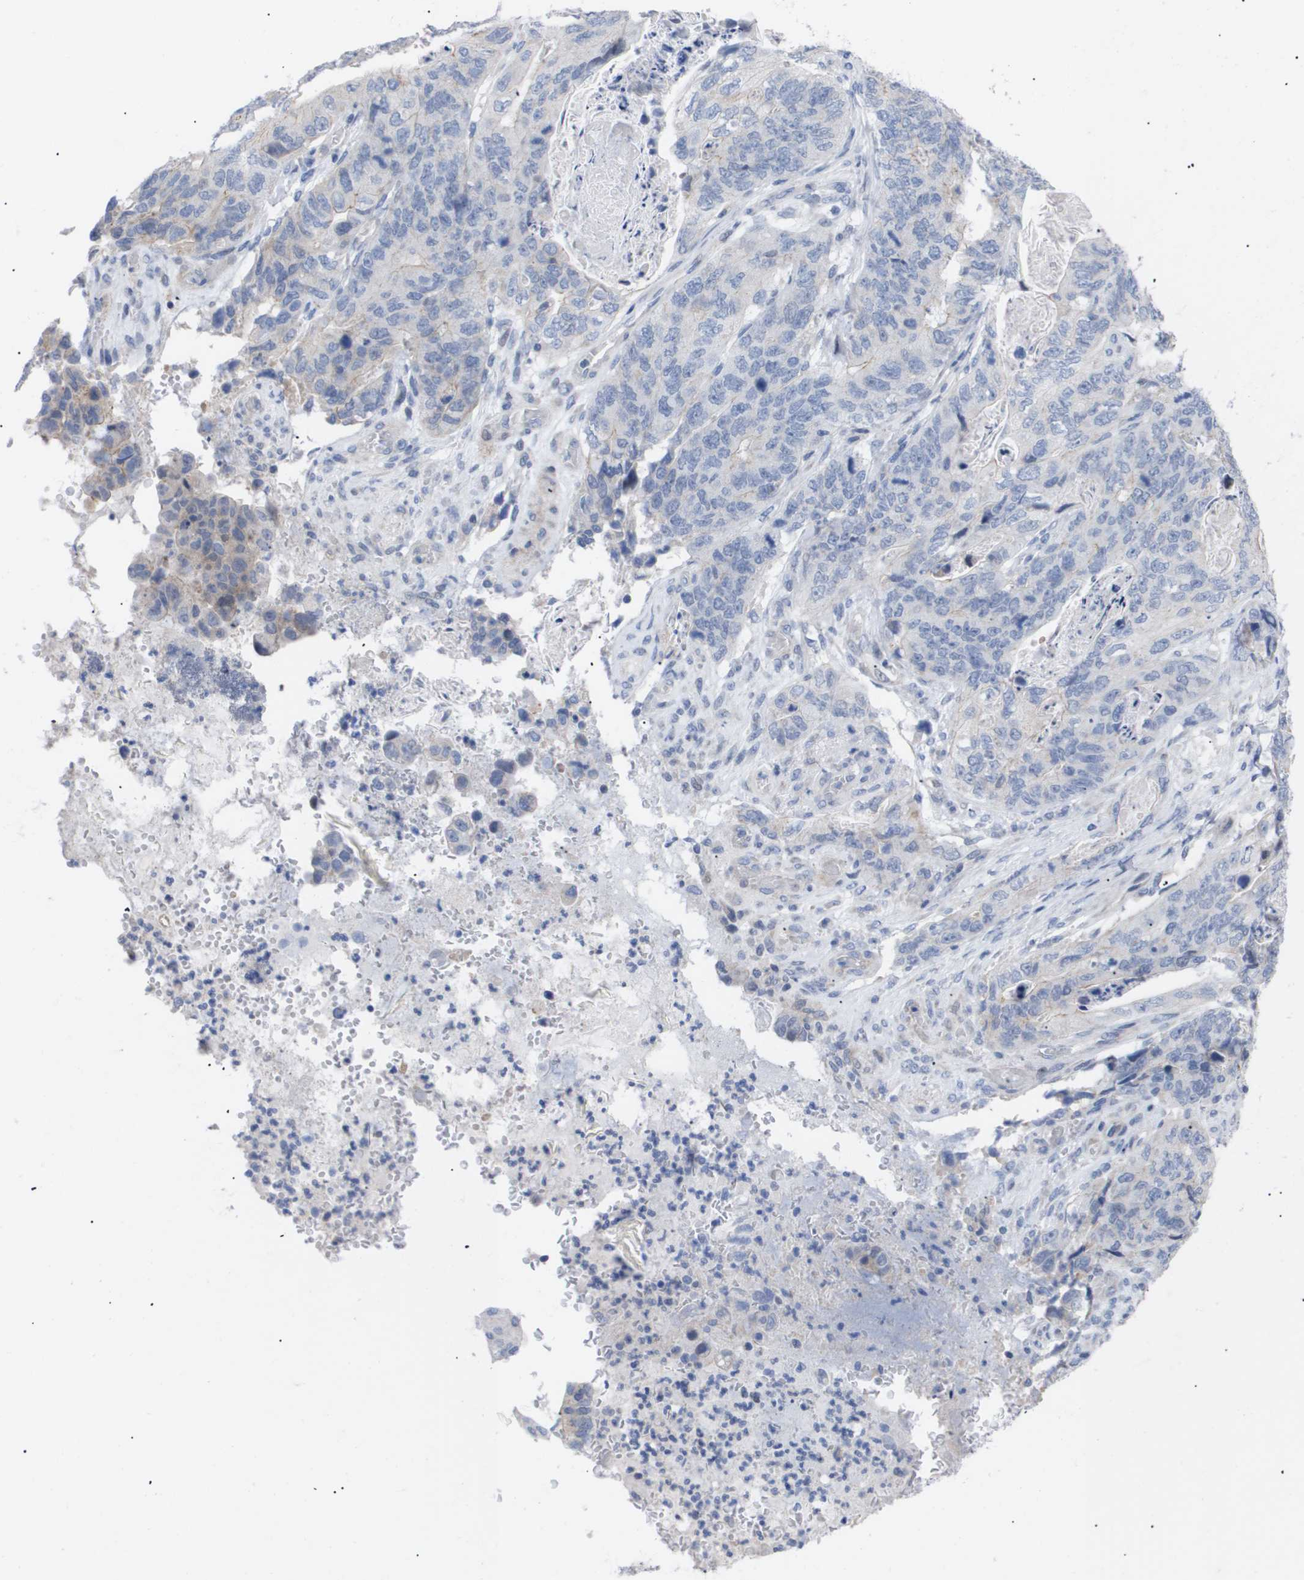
{"staining": {"intensity": "negative", "quantity": "none", "location": "none"}, "tissue": "stomach cancer", "cell_type": "Tumor cells", "image_type": "cancer", "snomed": [{"axis": "morphology", "description": "Adenocarcinoma, NOS"}, {"axis": "topography", "description": "Stomach"}], "caption": "Image shows no protein expression in tumor cells of stomach cancer tissue.", "gene": "CAV3", "patient": {"sex": "female", "age": 89}}